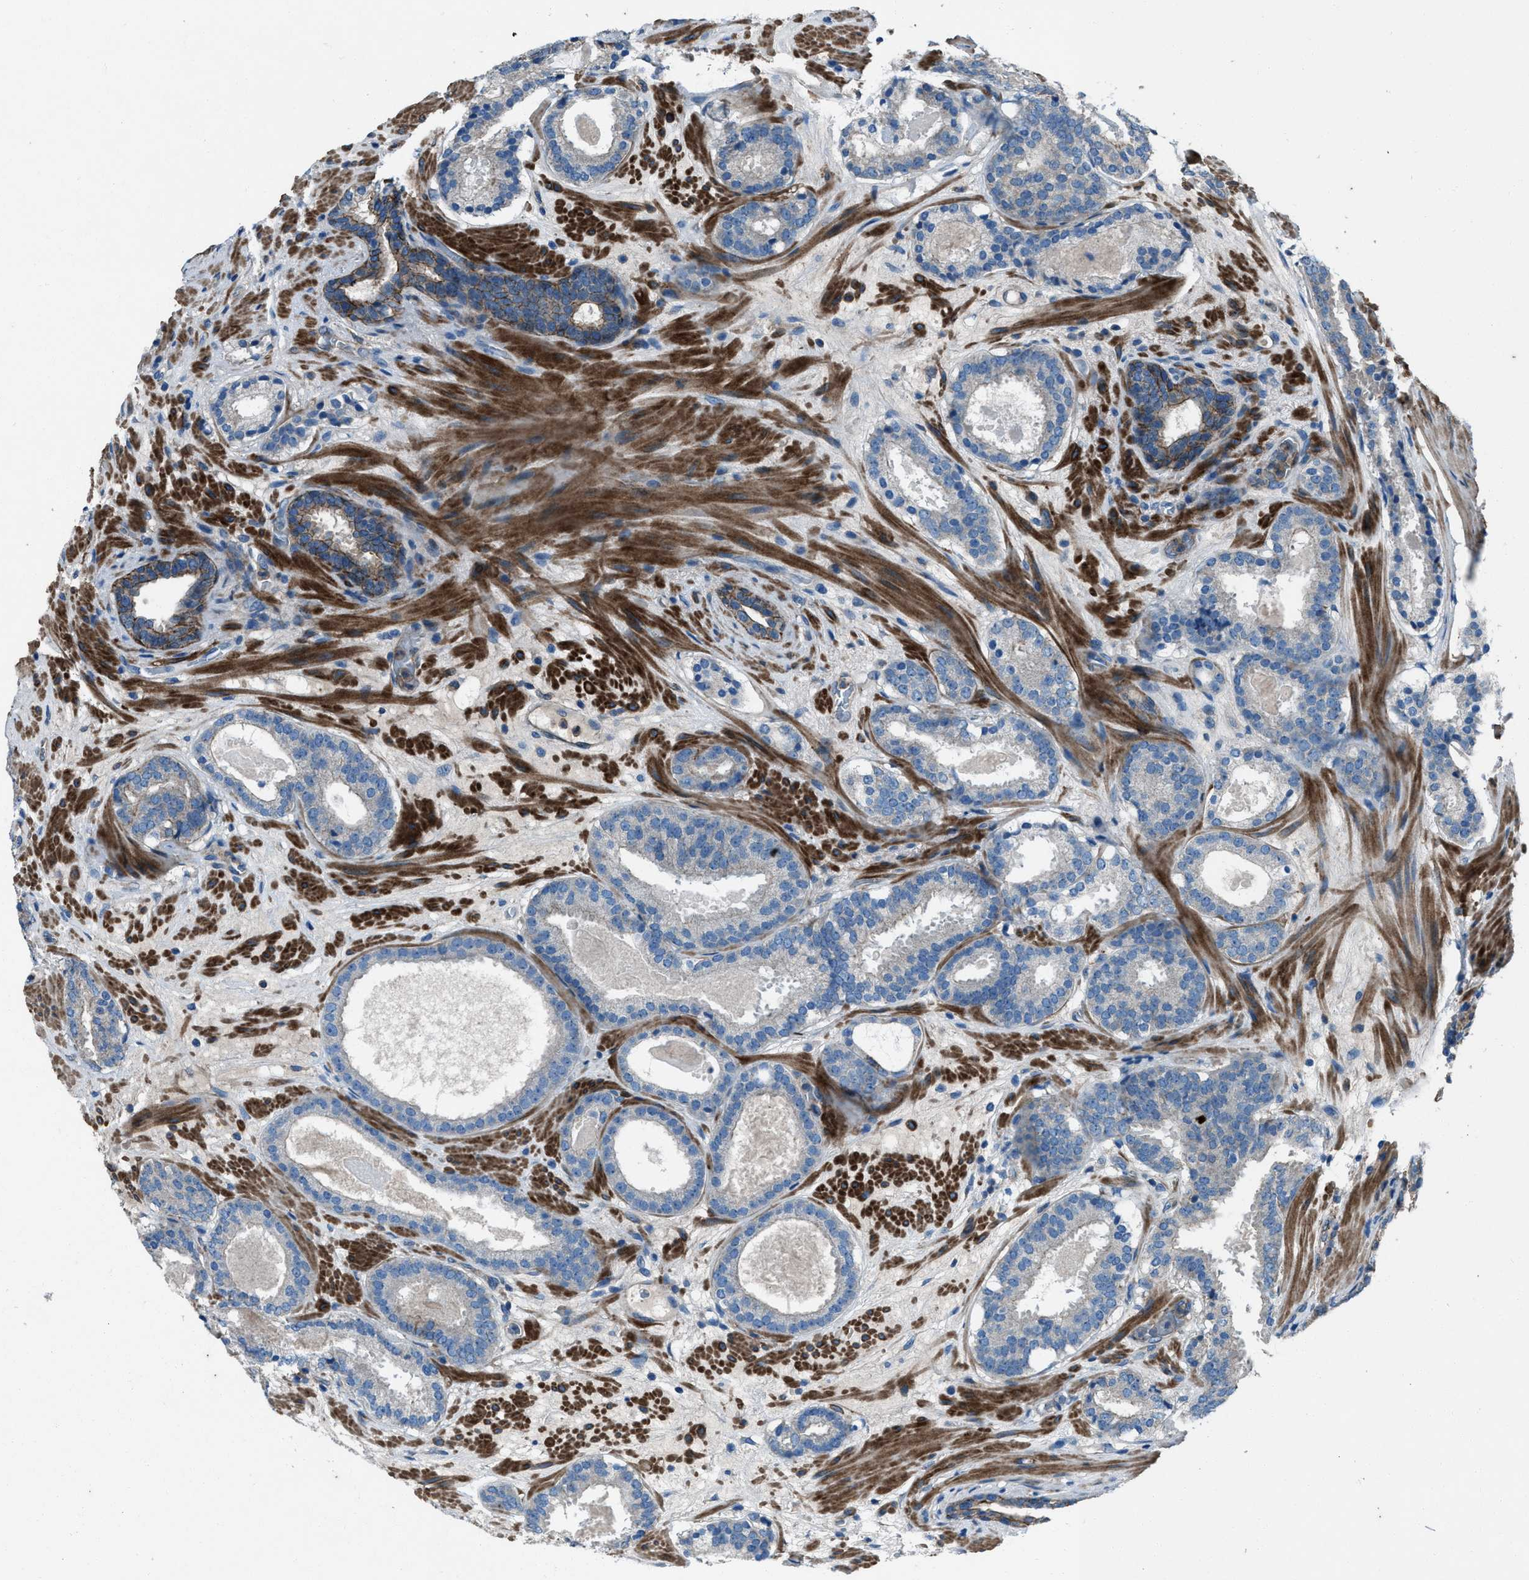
{"staining": {"intensity": "negative", "quantity": "none", "location": "none"}, "tissue": "prostate cancer", "cell_type": "Tumor cells", "image_type": "cancer", "snomed": [{"axis": "morphology", "description": "Adenocarcinoma, Low grade"}, {"axis": "topography", "description": "Prostate"}], "caption": "An IHC micrograph of prostate cancer is shown. There is no staining in tumor cells of prostate cancer.", "gene": "SVIL", "patient": {"sex": "male", "age": 69}}